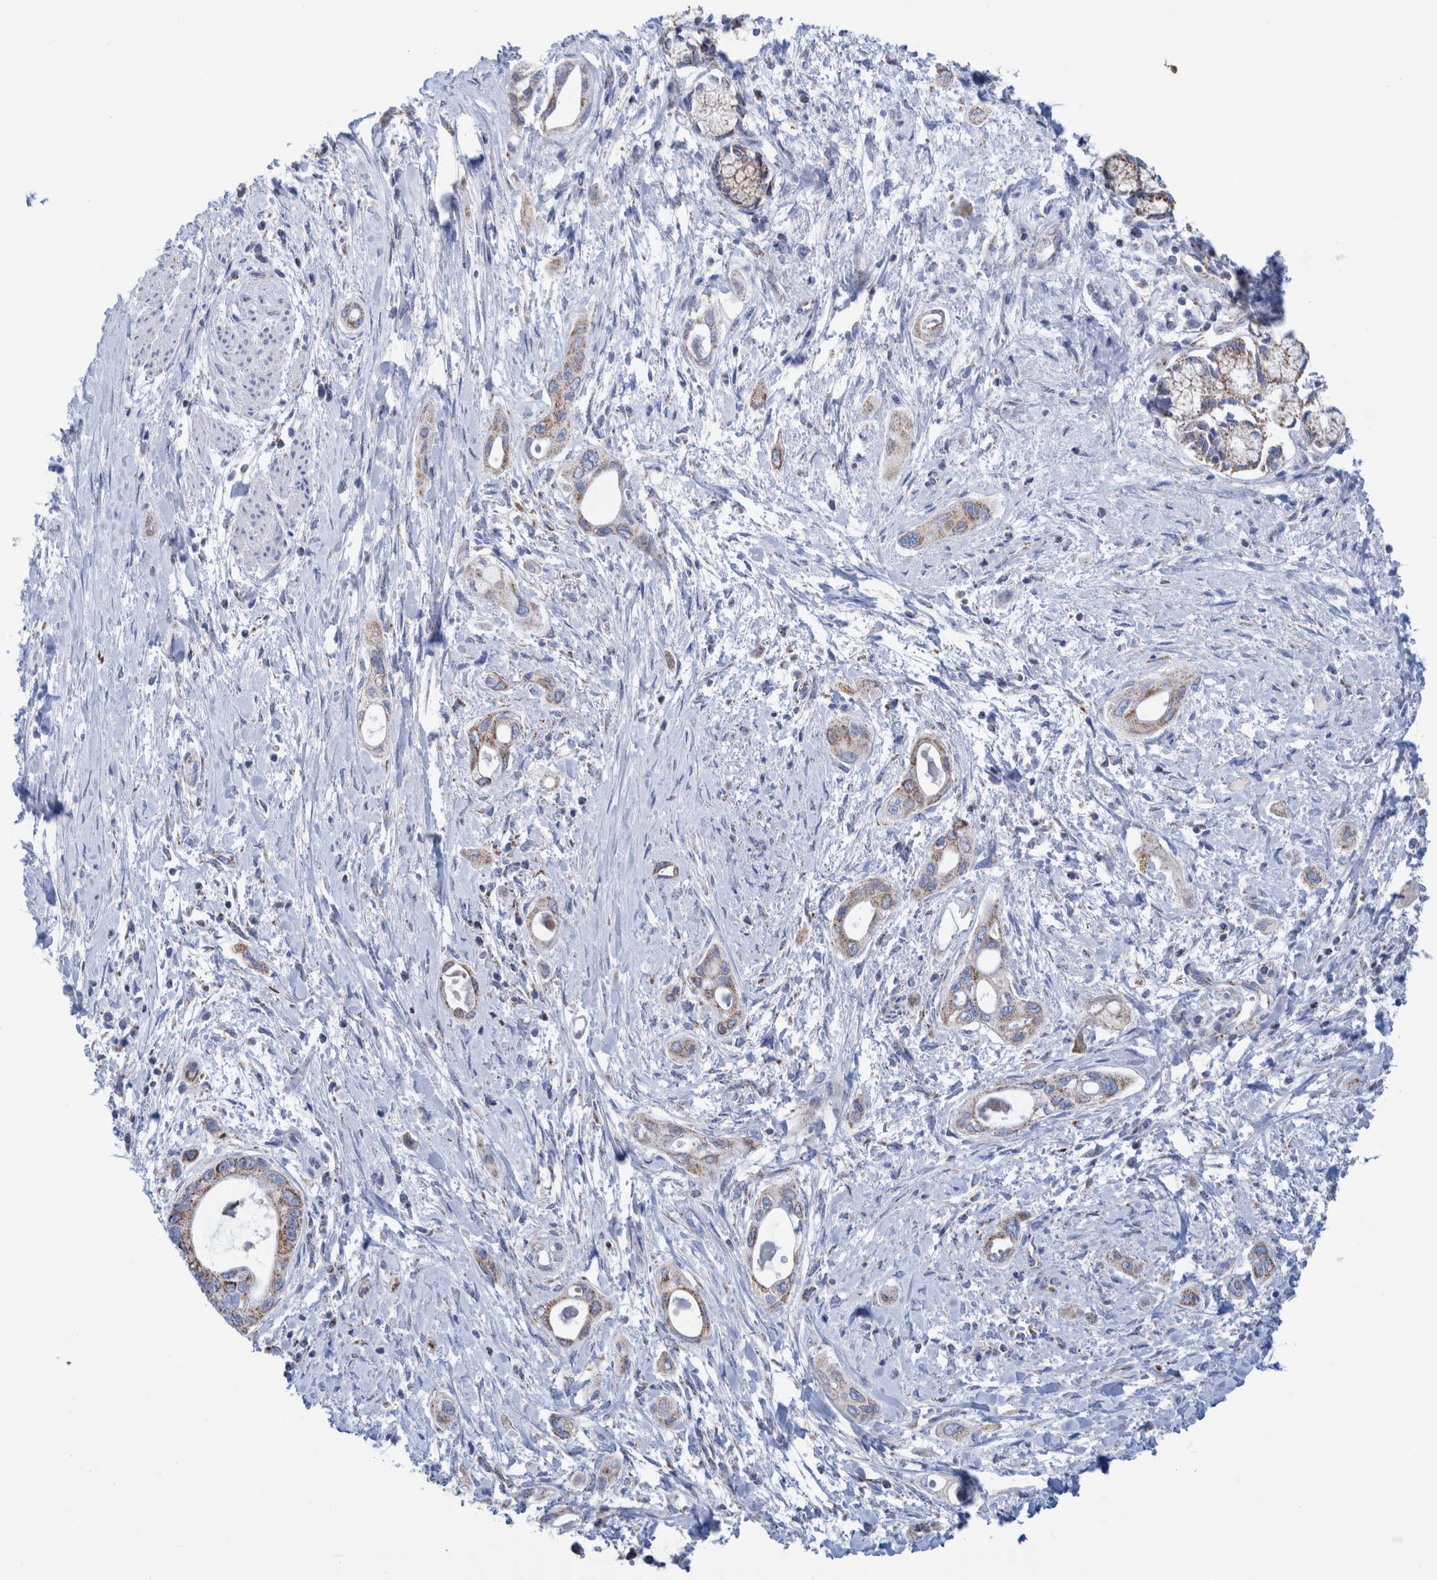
{"staining": {"intensity": "weak", "quantity": ">75%", "location": "cytoplasmic/membranous"}, "tissue": "pancreatic cancer", "cell_type": "Tumor cells", "image_type": "cancer", "snomed": [{"axis": "morphology", "description": "Adenocarcinoma, NOS"}, {"axis": "topography", "description": "Pancreas"}], "caption": "Immunohistochemical staining of human pancreatic cancer (adenocarcinoma) shows weak cytoplasmic/membranous protein positivity in about >75% of tumor cells. The protein of interest is stained brown, and the nuclei are stained in blue (DAB (3,3'-diaminobenzidine) IHC with brightfield microscopy, high magnification).", "gene": "DECR1", "patient": {"sex": "male", "age": 59}}